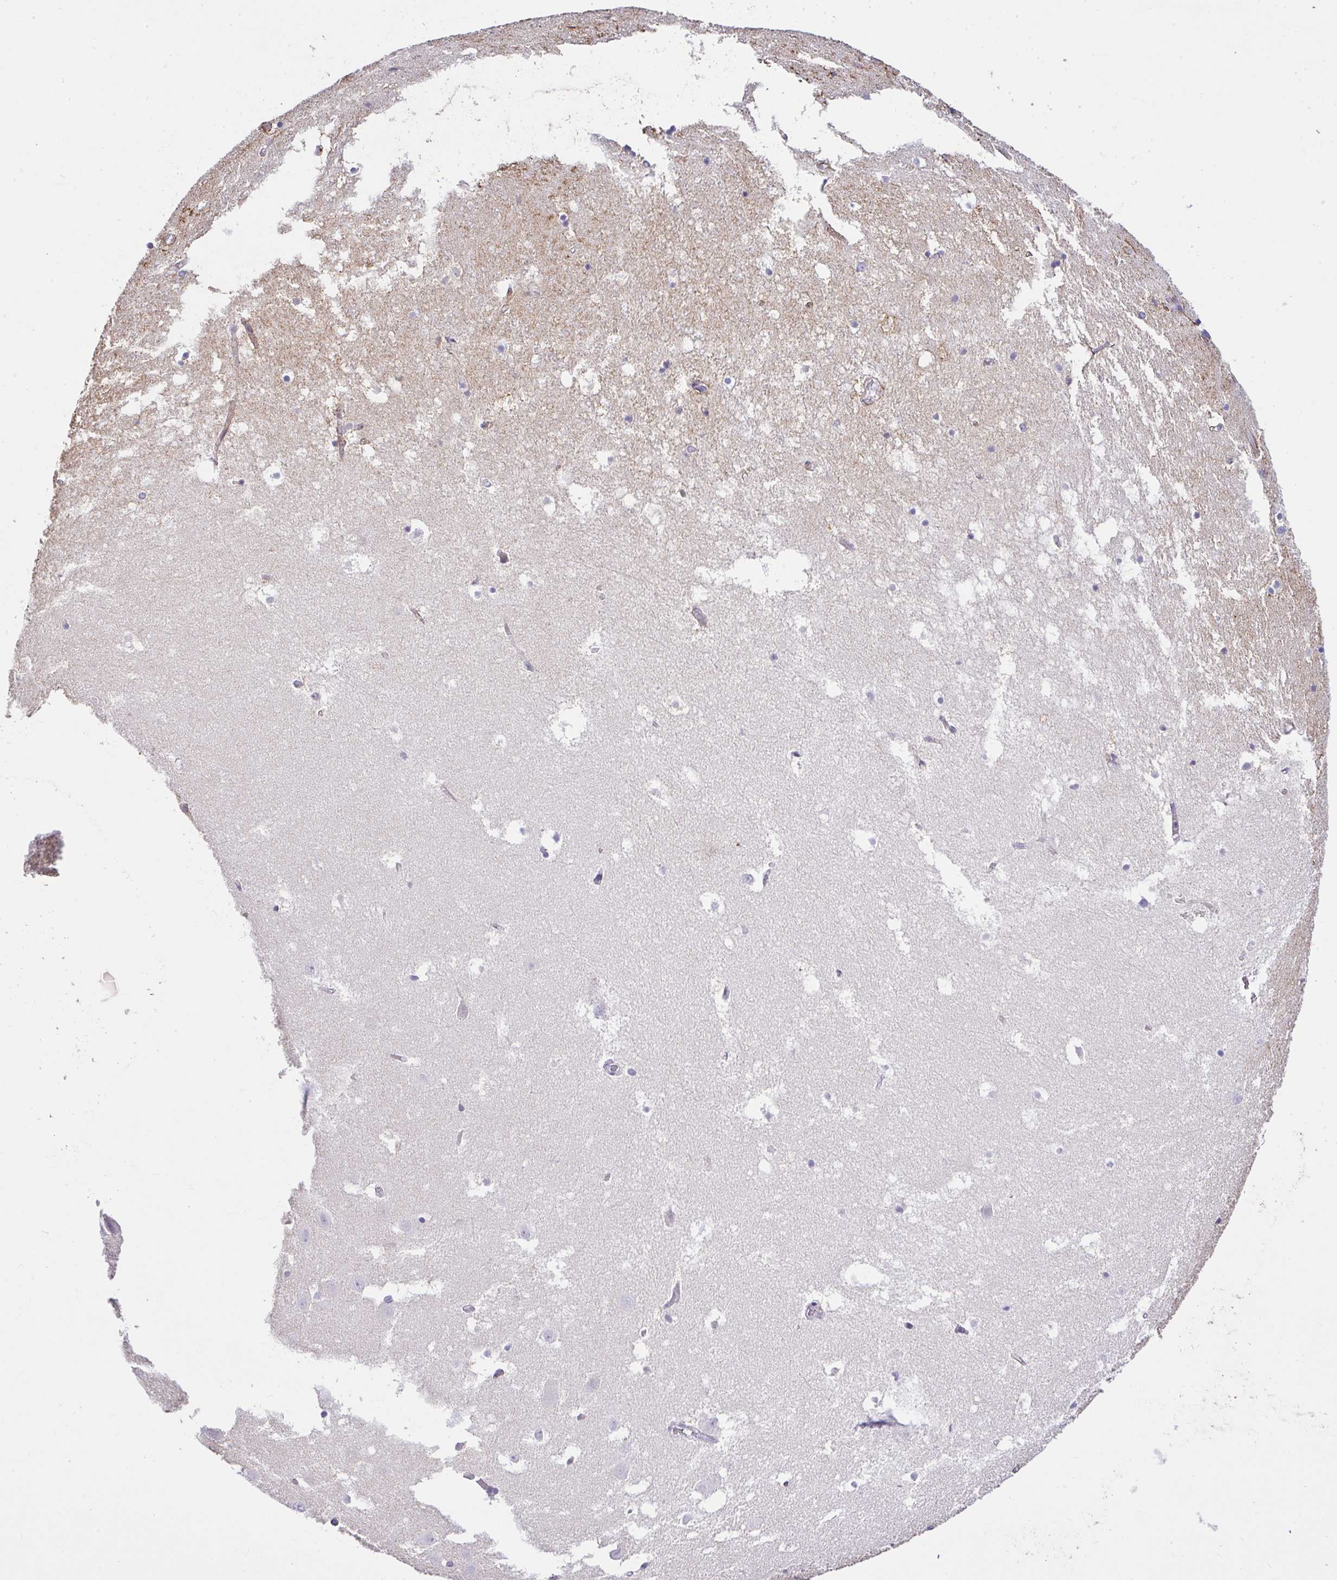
{"staining": {"intensity": "negative", "quantity": "none", "location": "none"}, "tissue": "hippocampus", "cell_type": "Glial cells", "image_type": "normal", "snomed": [{"axis": "morphology", "description": "Normal tissue, NOS"}, {"axis": "topography", "description": "Hippocampus"}], "caption": "This is an immunohistochemistry micrograph of normal human hippocampus. There is no staining in glial cells.", "gene": "CTU1", "patient": {"sex": "female", "age": 52}}